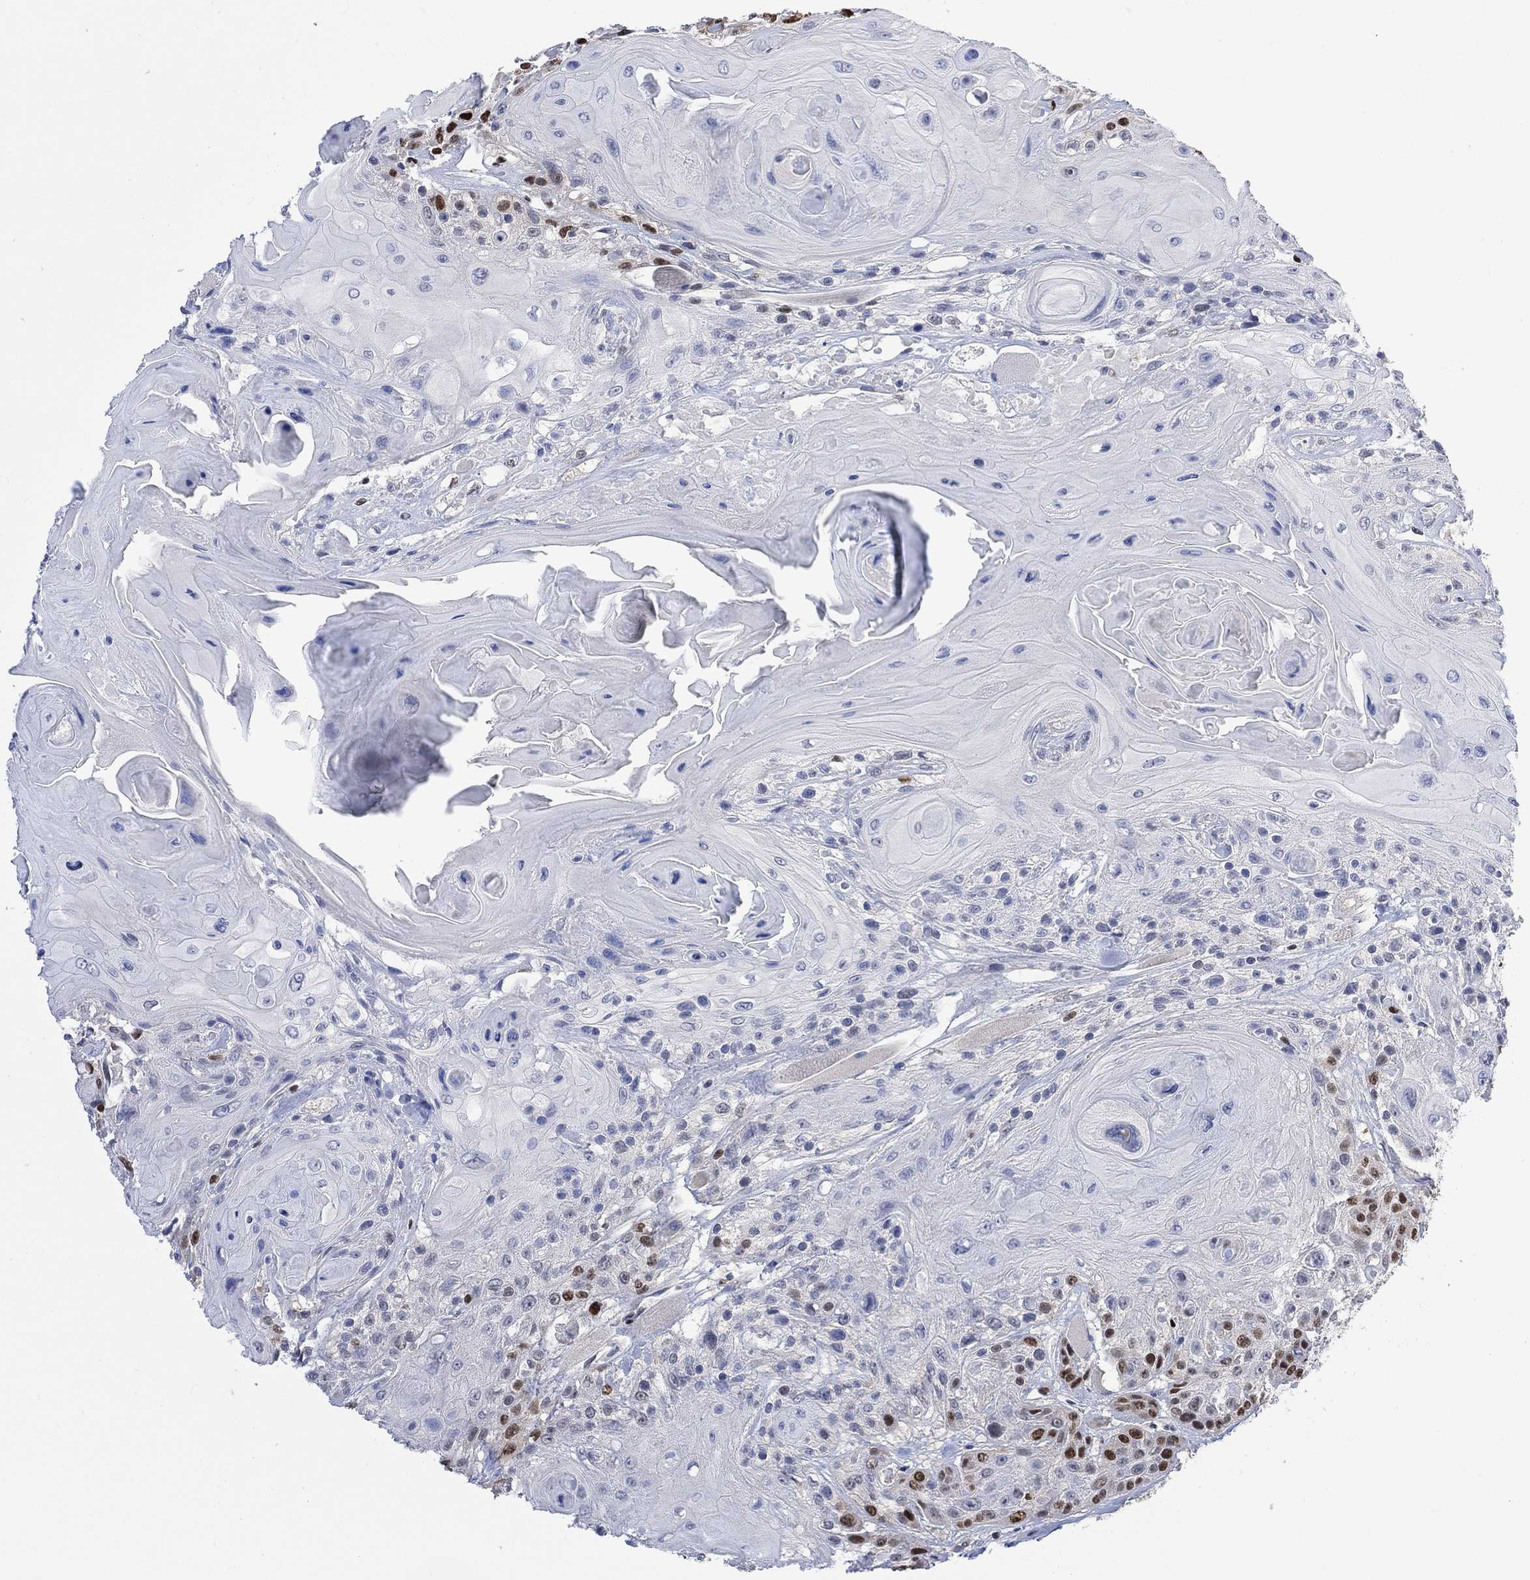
{"staining": {"intensity": "moderate", "quantity": "25%-75%", "location": "nuclear"}, "tissue": "head and neck cancer", "cell_type": "Tumor cells", "image_type": "cancer", "snomed": [{"axis": "morphology", "description": "Squamous cell carcinoma, NOS"}, {"axis": "topography", "description": "Head-Neck"}], "caption": "IHC (DAB) staining of head and neck cancer demonstrates moderate nuclear protein expression in about 25%-75% of tumor cells.", "gene": "RAD54L2", "patient": {"sex": "female", "age": 59}}